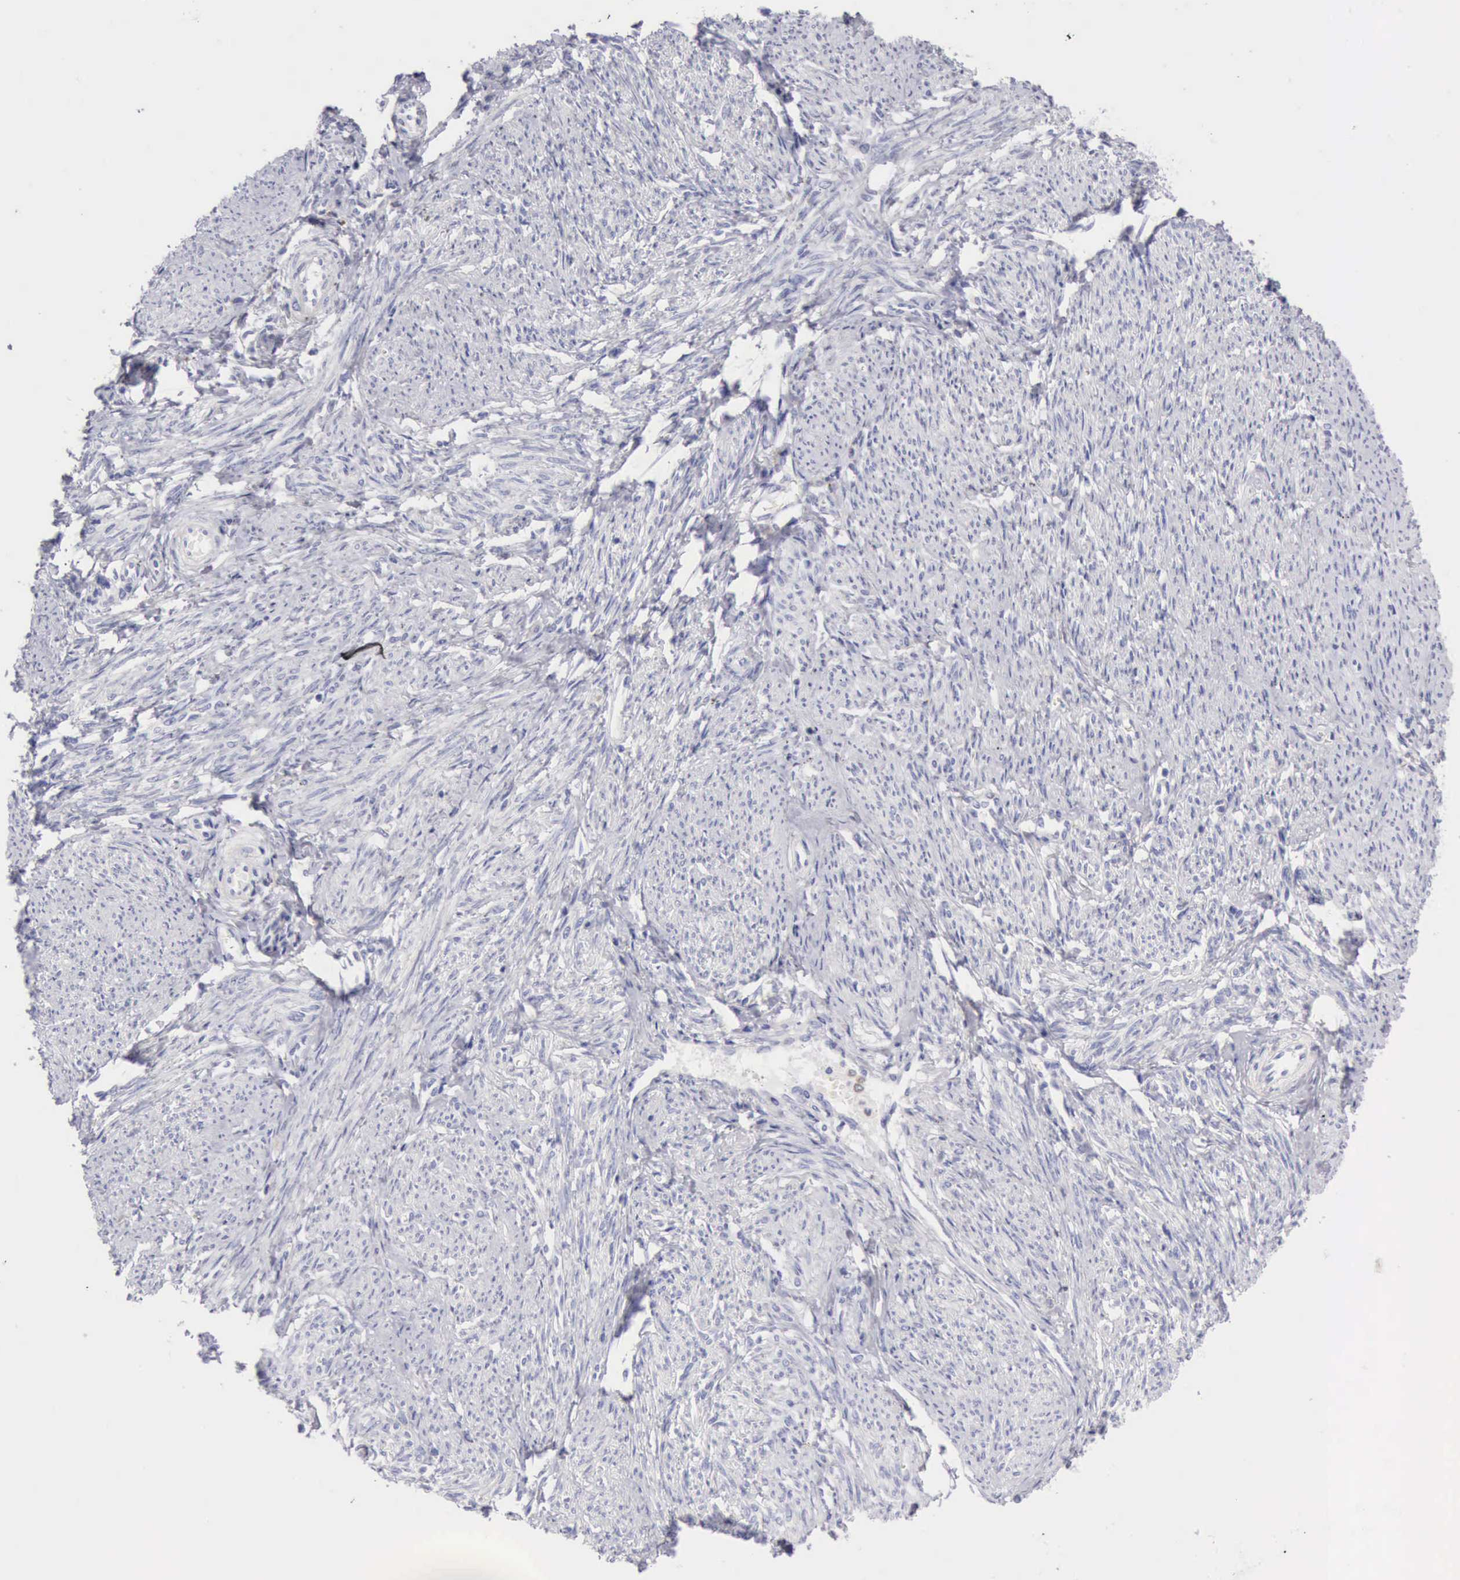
{"staining": {"intensity": "negative", "quantity": "none", "location": "none"}, "tissue": "smooth muscle", "cell_type": "Smooth muscle cells", "image_type": "normal", "snomed": [{"axis": "morphology", "description": "Normal tissue, NOS"}, {"axis": "topography", "description": "Smooth muscle"}, {"axis": "topography", "description": "Cervix"}], "caption": "Immunohistochemical staining of normal smooth muscle reveals no significant staining in smooth muscle cells. (Stains: DAB (3,3'-diaminobenzidine) immunohistochemistry (IHC) with hematoxylin counter stain, Microscopy: brightfield microscopy at high magnification).", "gene": "CTSS", "patient": {"sex": "female", "age": 70}}